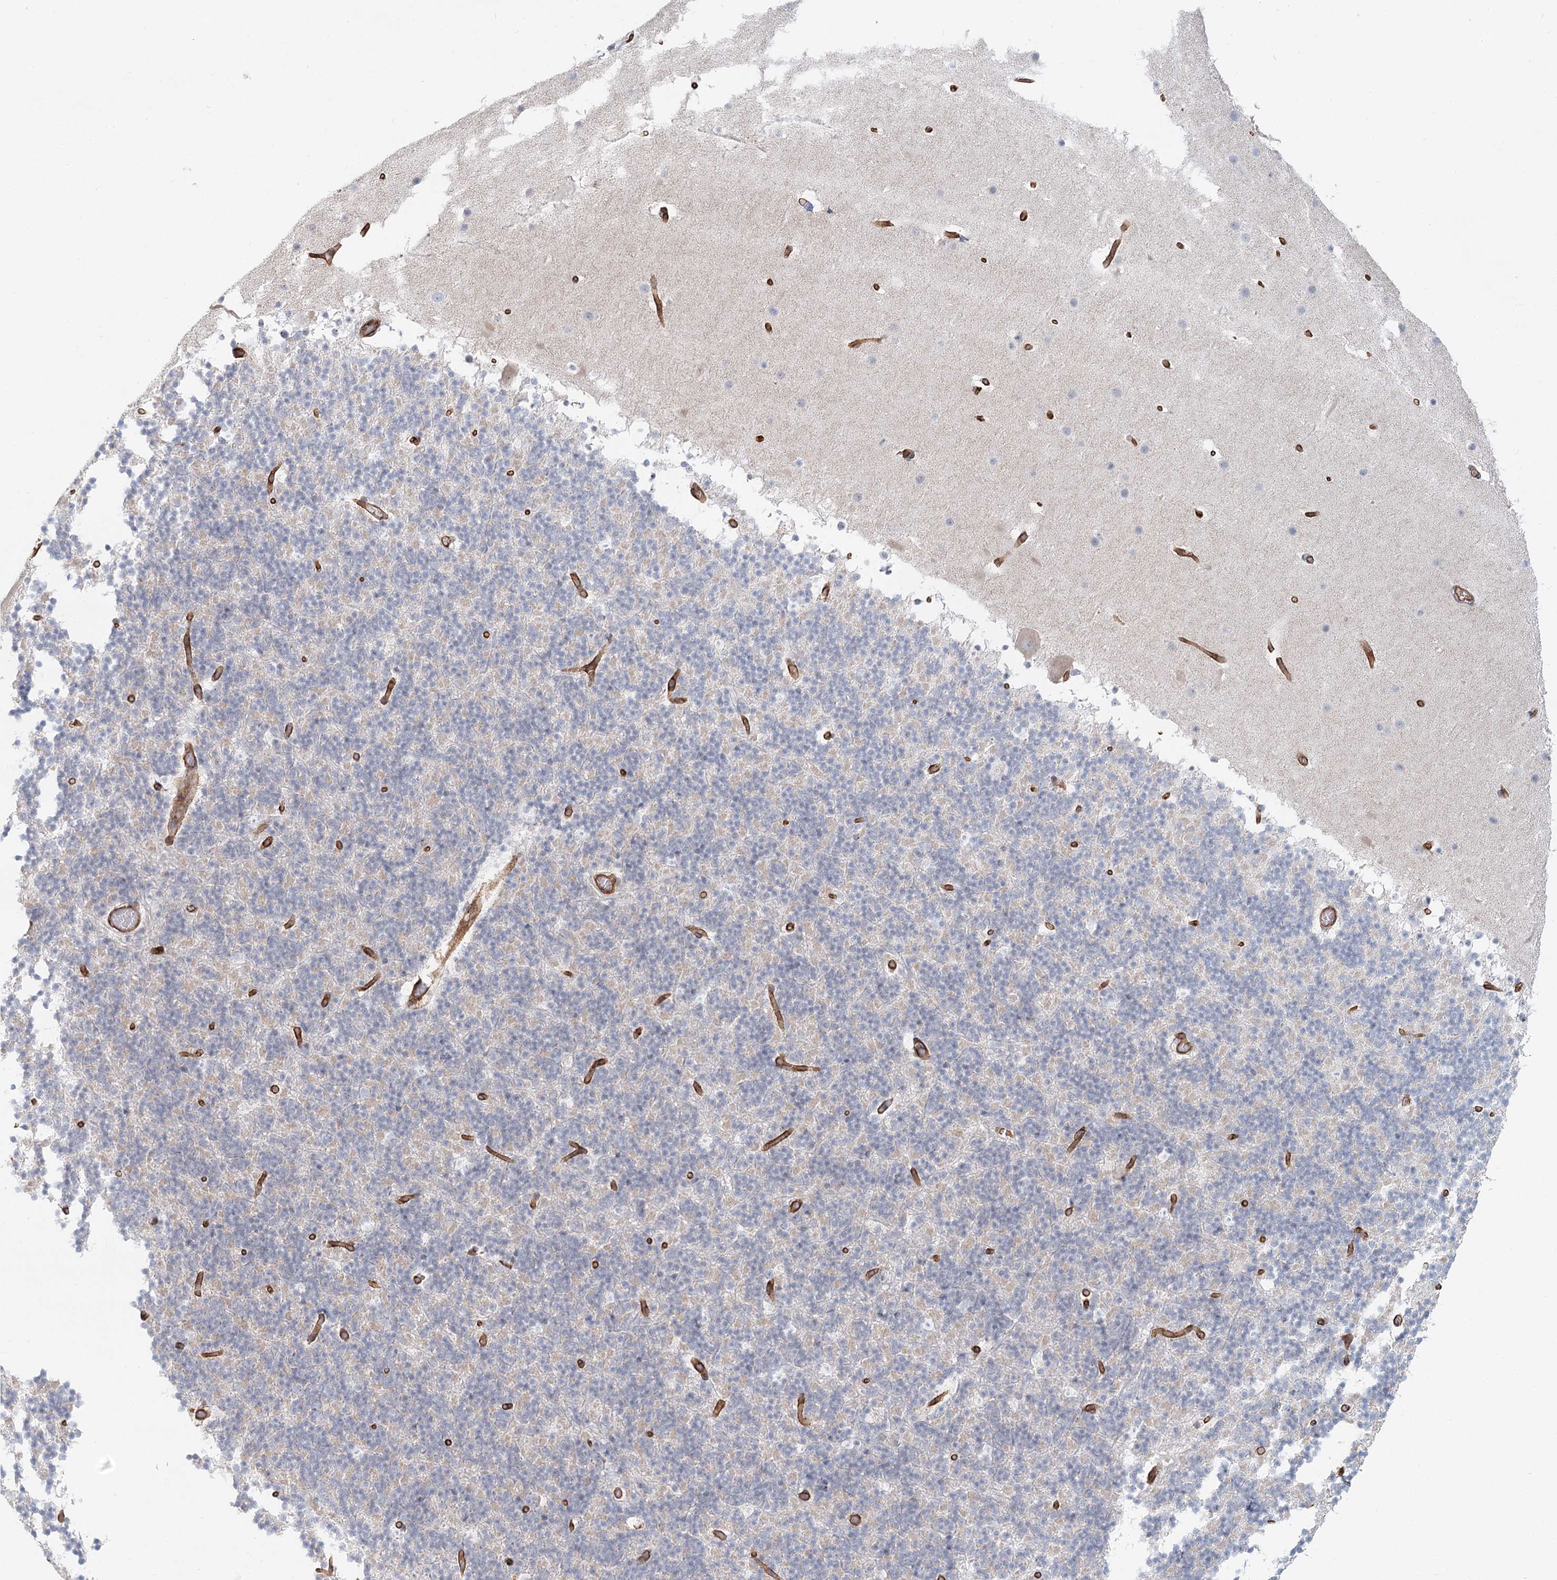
{"staining": {"intensity": "negative", "quantity": "none", "location": "none"}, "tissue": "cerebellum", "cell_type": "Cells in granular layer", "image_type": "normal", "snomed": [{"axis": "morphology", "description": "Normal tissue, NOS"}, {"axis": "topography", "description": "Cerebellum"}], "caption": "DAB (3,3'-diaminobenzidine) immunohistochemical staining of unremarkable human cerebellum reveals no significant expression in cells in granular layer. (Brightfield microscopy of DAB immunohistochemistry (IHC) at high magnification).", "gene": "ZFYVE28", "patient": {"sex": "male", "age": 57}}